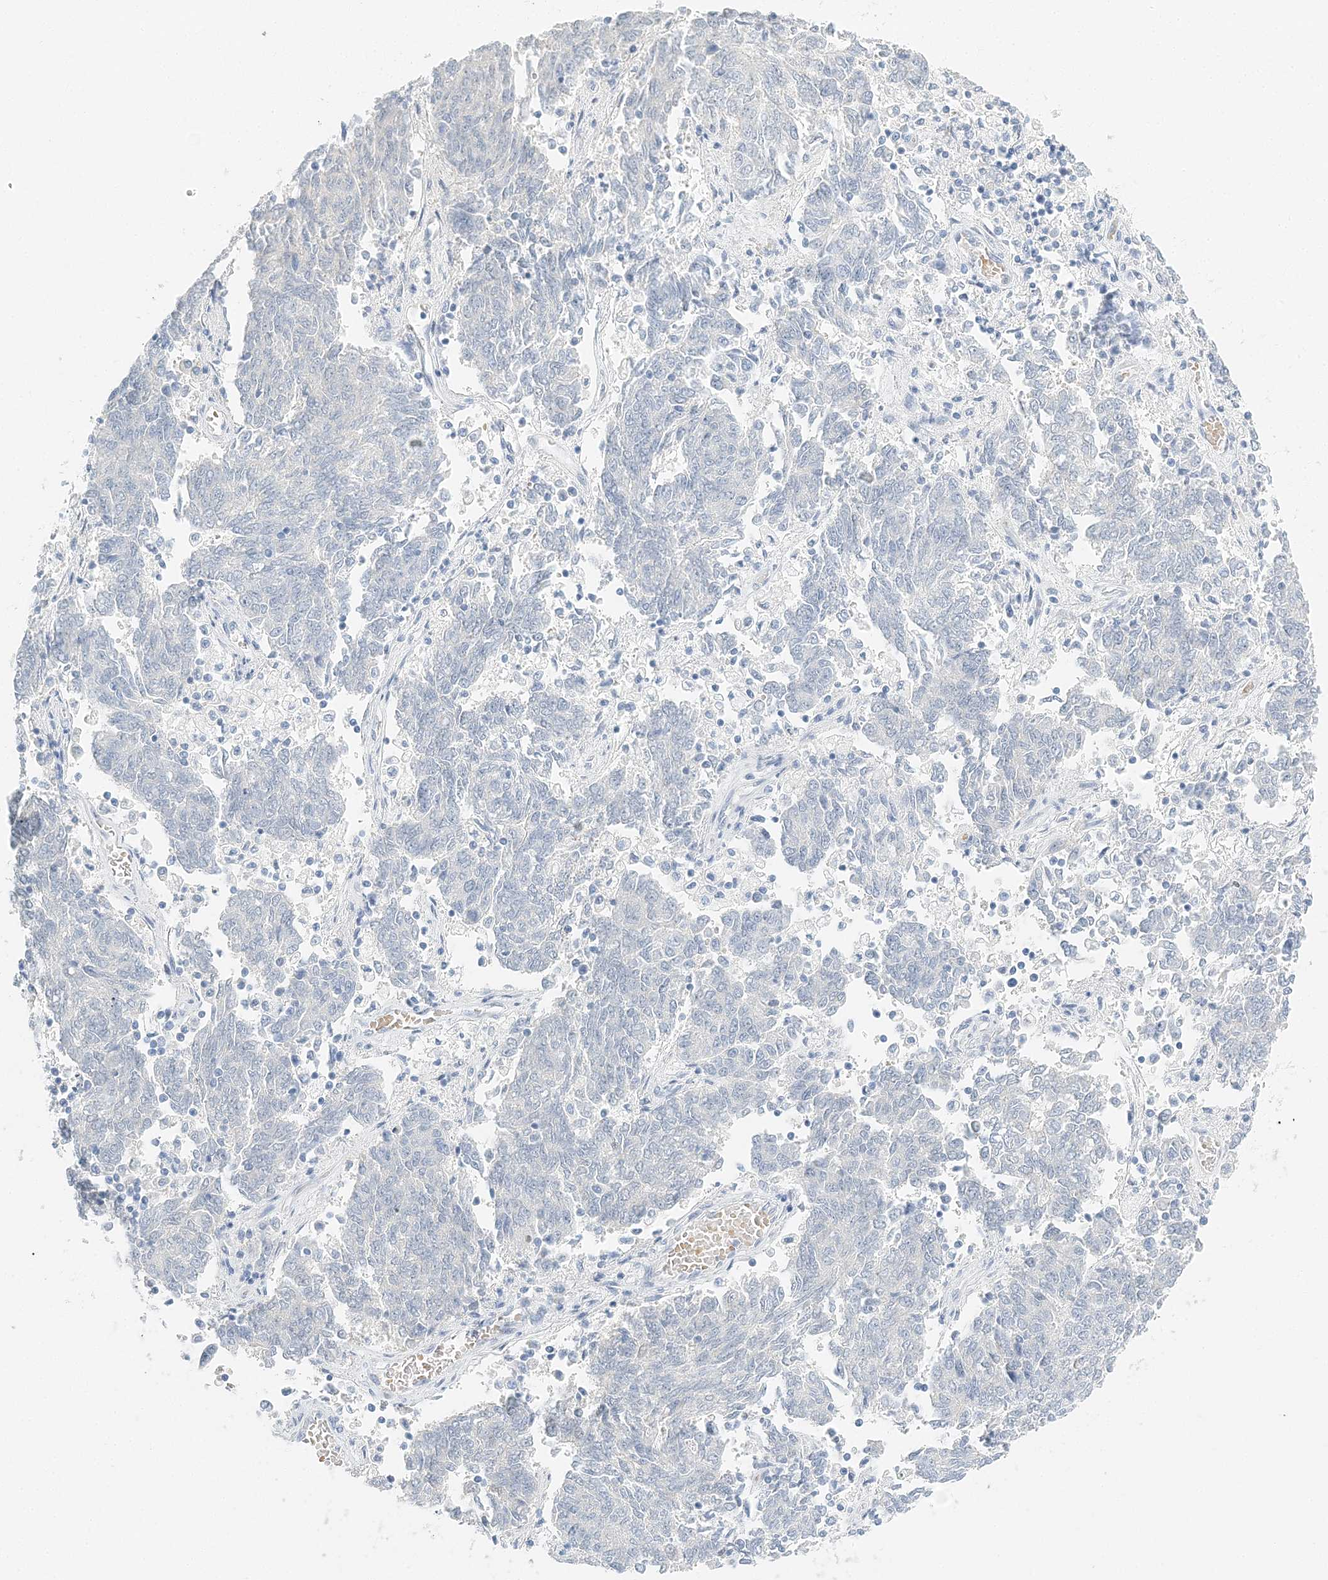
{"staining": {"intensity": "negative", "quantity": "none", "location": "none"}, "tissue": "endometrial cancer", "cell_type": "Tumor cells", "image_type": "cancer", "snomed": [{"axis": "morphology", "description": "Adenocarcinoma, NOS"}, {"axis": "topography", "description": "Endometrium"}], "caption": "Immunohistochemistry of endometrial cancer (adenocarcinoma) shows no staining in tumor cells.", "gene": "VILL", "patient": {"sex": "female", "age": 80}}